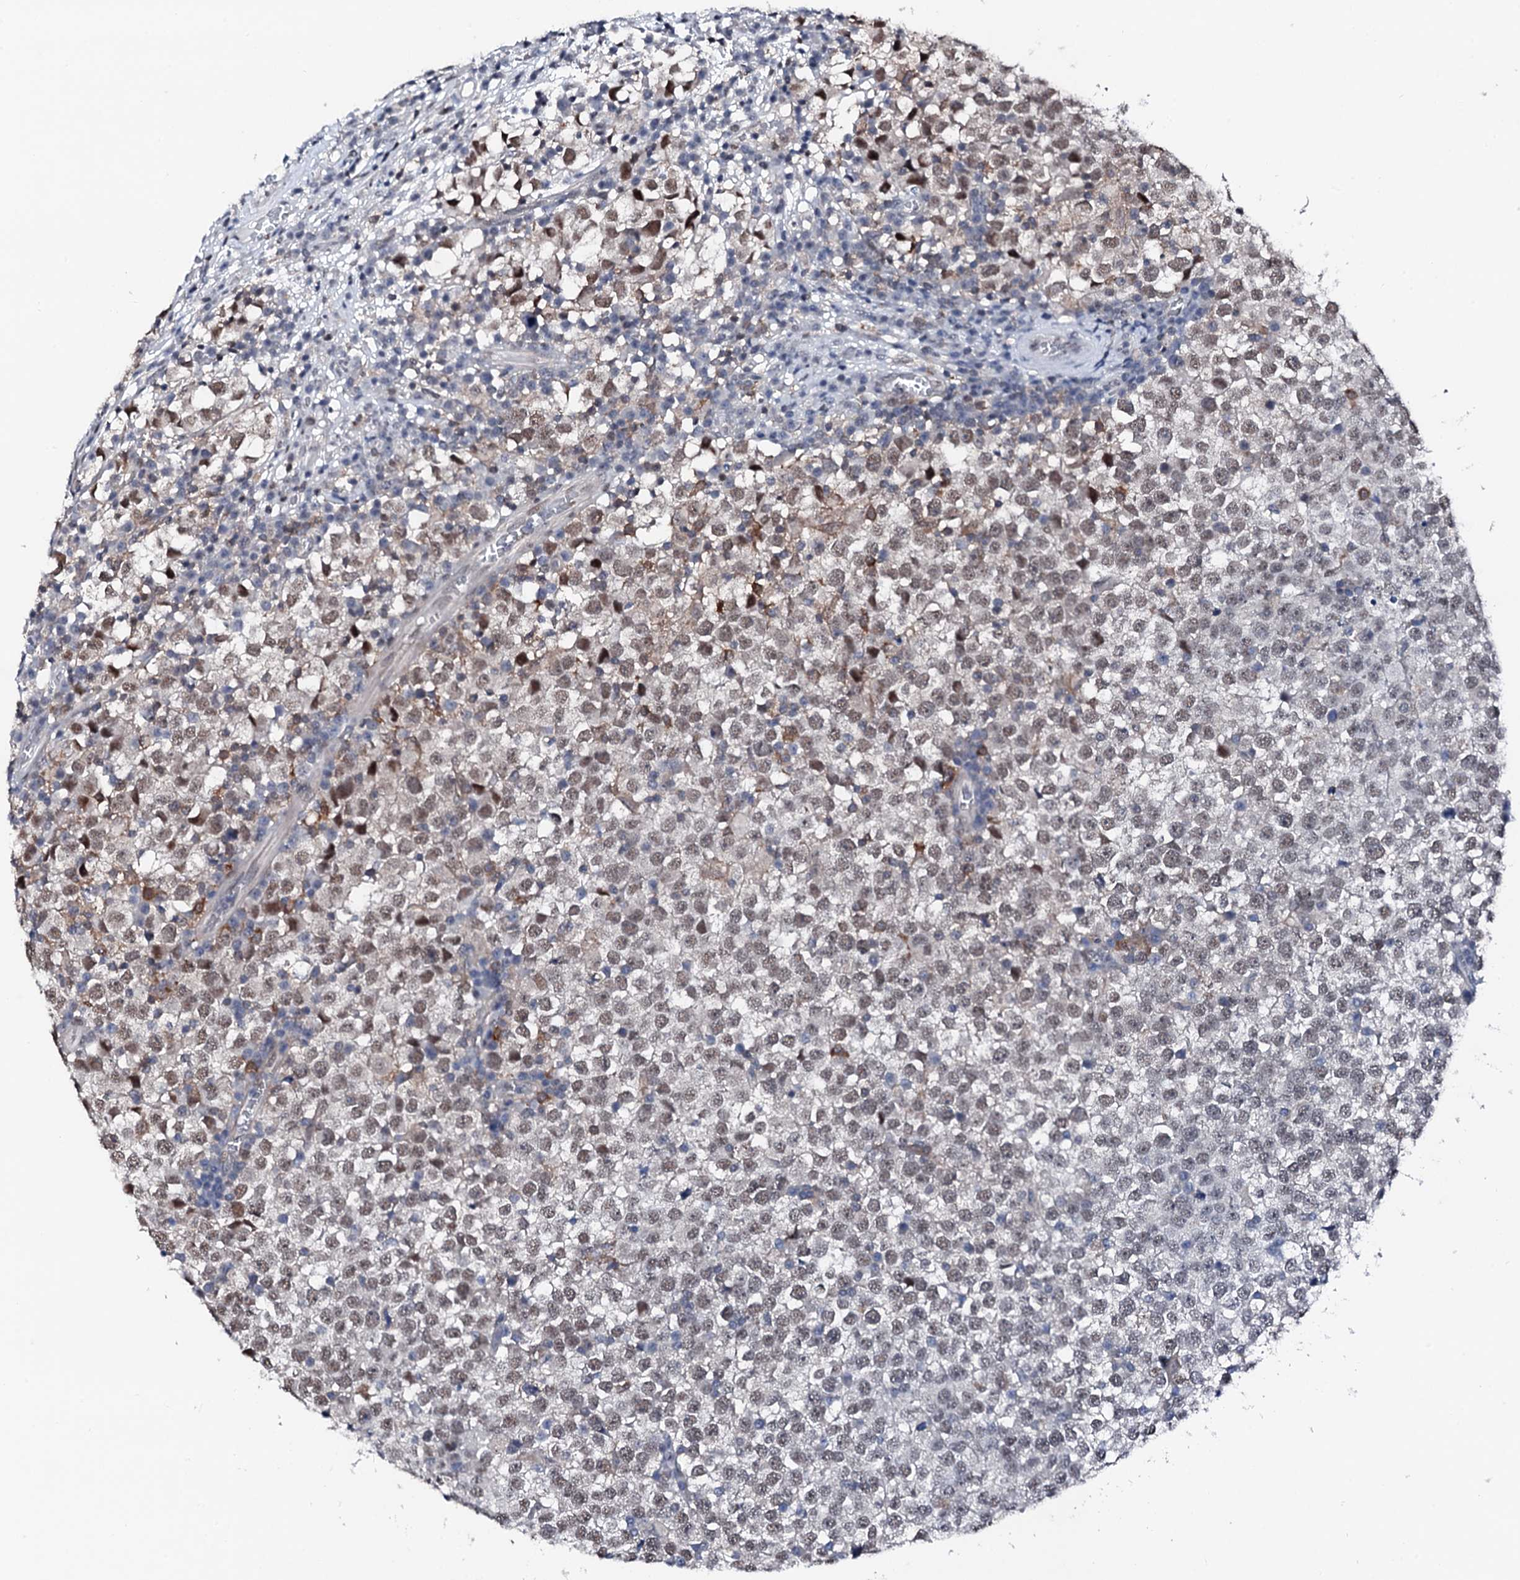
{"staining": {"intensity": "moderate", "quantity": "25%-75%", "location": "cytoplasmic/membranous,nuclear"}, "tissue": "testis cancer", "cell_type": "Tumor cells", "image_type": "cancer", "snomed": [{"axis": "morphology", "description": "Seminoma, NOS"}, {"axis": "topography", "description": "Testis"}], "caption": "Protein expression analysis of testis cancer (seminoma) displays moderate cytoplasmic/membranous and nuclear staining in about 25%-75% of tumor cells.", "gene": "TRAFD1", "patient": {"sex": "male", "age": 65}}